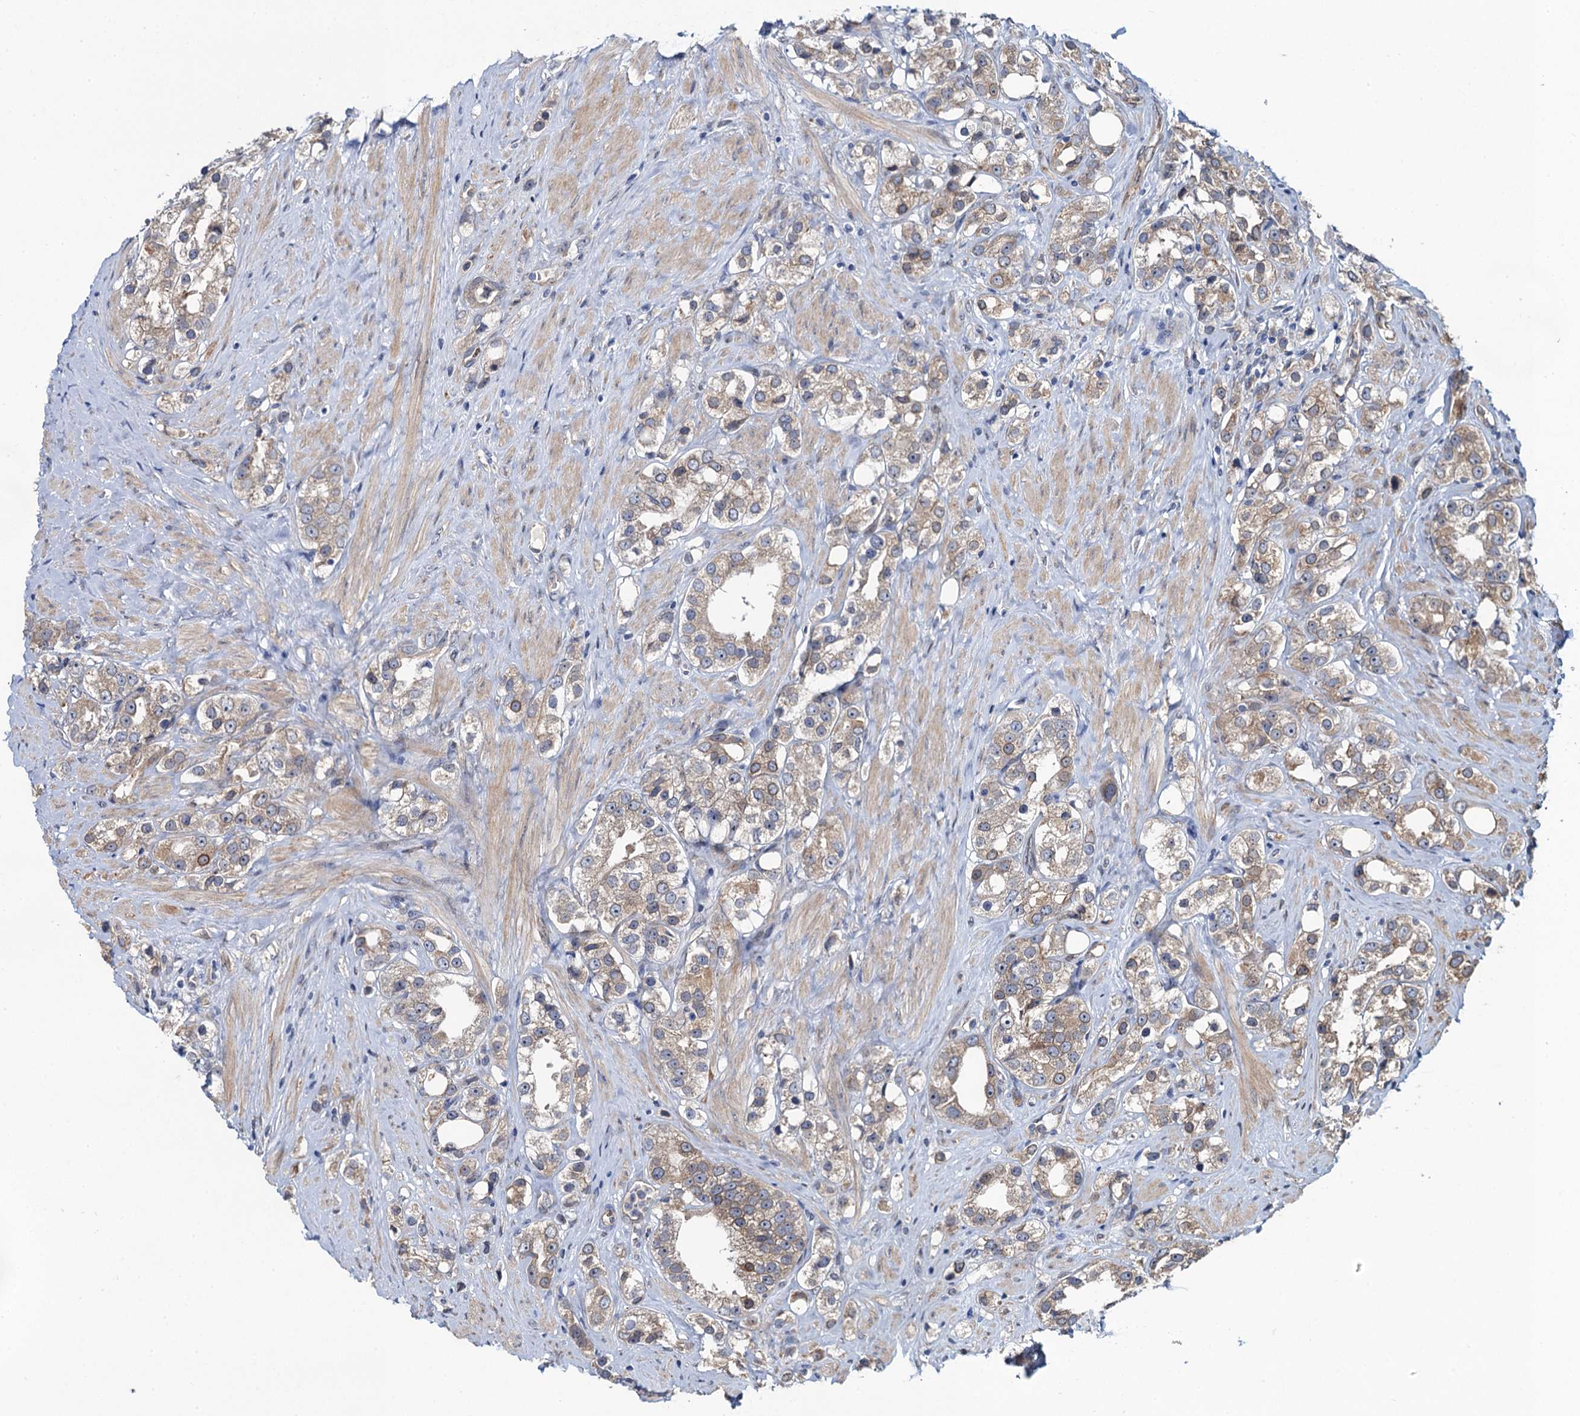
{"staining": {"intensity": "weak", "quantity": ">75%", "location": "cytoplasmic/membranous"}, "tissue": "prostate cancer", "cell_type": "Tumor cells", "image_type": "cancer", "snomed": [{"axis": "morphology", "description": "Adenocarcinoma, NOS"}, {"axis": "topography", "description": "Prostate"}], "caption": "The image displays a brown stain indicating the presence of a protein in the cytoplasmic/membranous of tumor cells in prostate adenocarcinoma. (DAB (3,3'-diaminobenzidine) IHC, brown staining for protein, blue staining for nuclei).", "gene": "EVX2", "patient": {"sex": "male", "age": 79}}